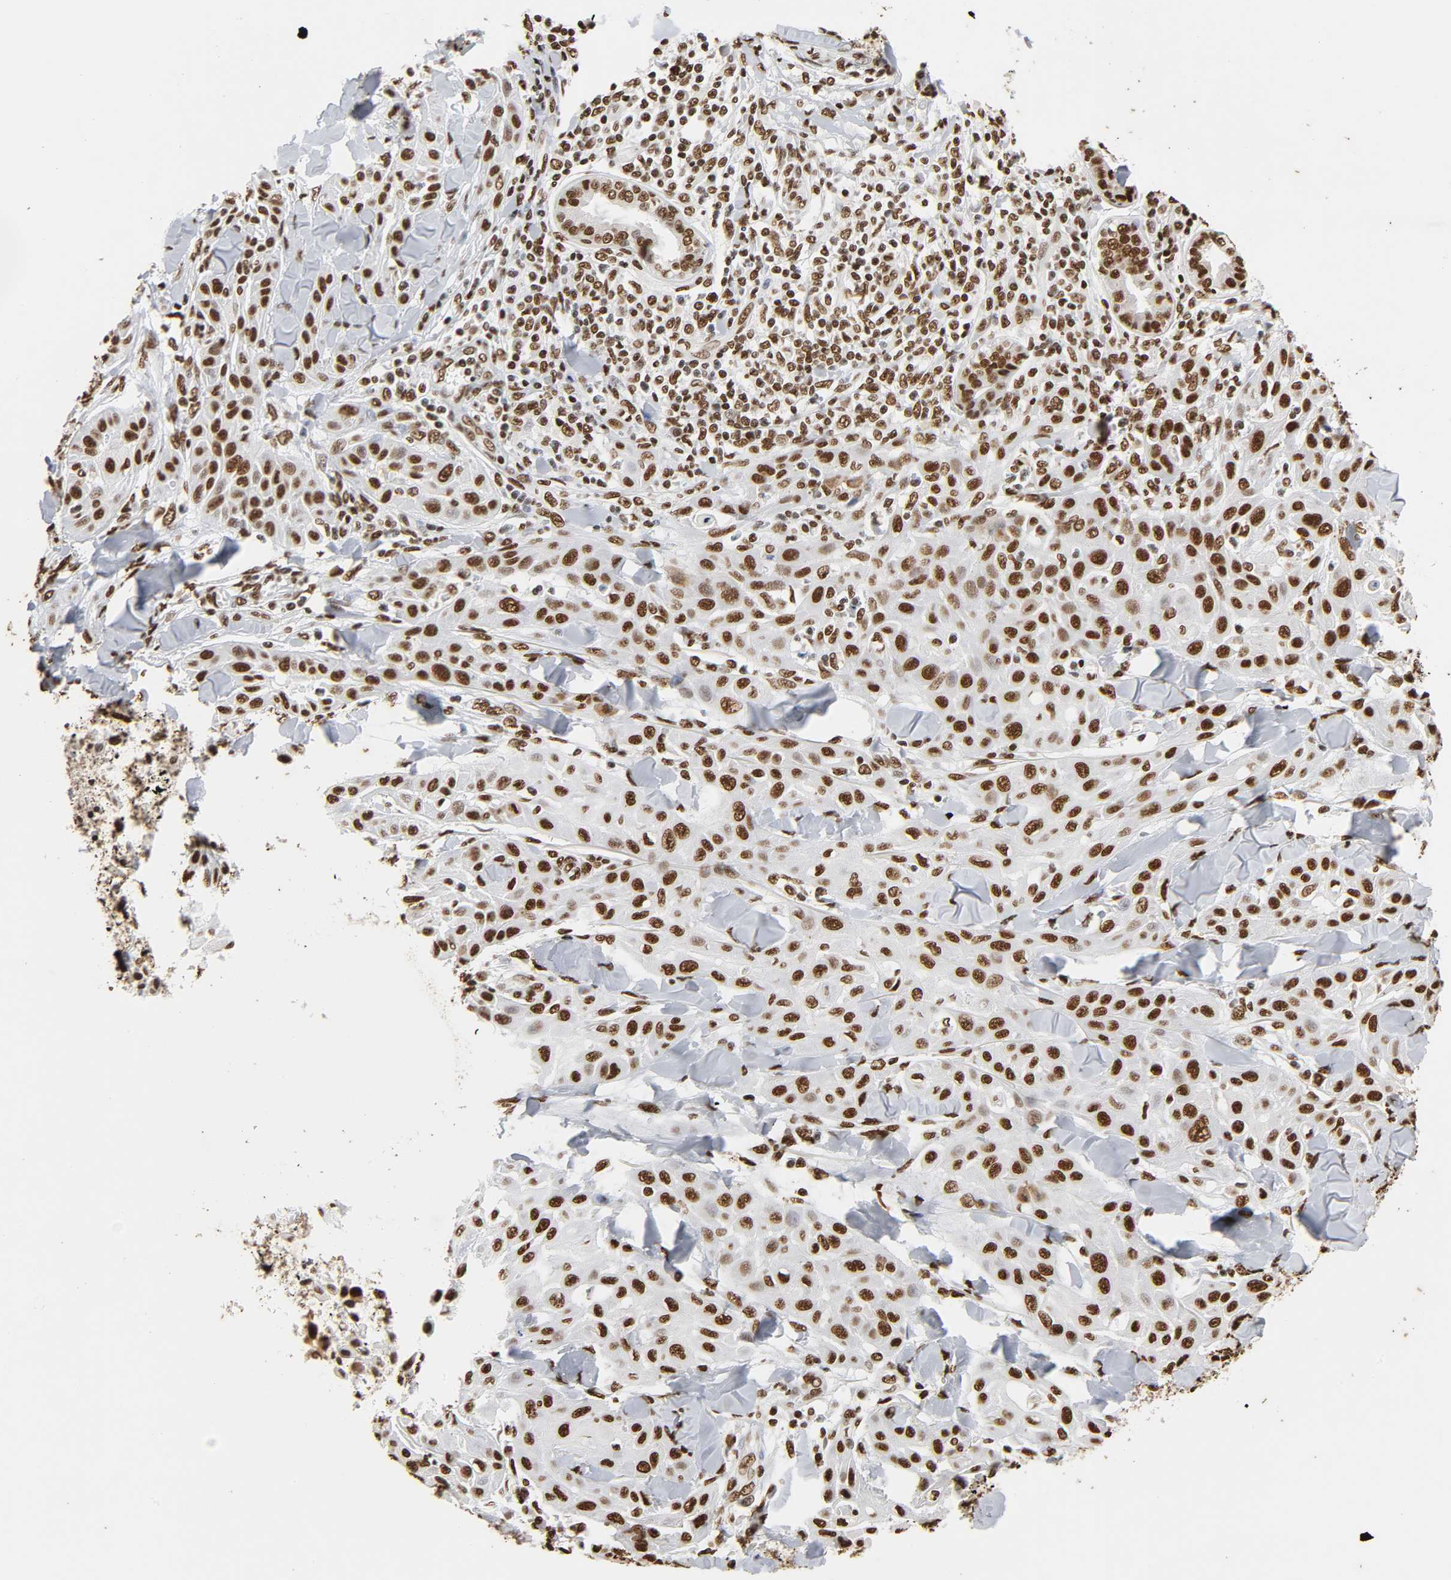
{"staining": {"intensity": "strong", "quantity": ">75%", "location": "nuclear"}, "tissue": "skin cancer", "cell_type": "Tumor cells", "image_type": "cancer", "snomed": [{"axis": "morphology", "description": "Squamous cell carcinoma, NOS"}, {"axis": "topography", "description": "Skin"}], "caption": "The micrograph exhibits a brown stain indicating the presence of a protein in the nuclear of tumor cells in squamous cell carcinoma (skin).", "gene": "HNRNPC", "patient": {"sex": "male", "age": 24}}